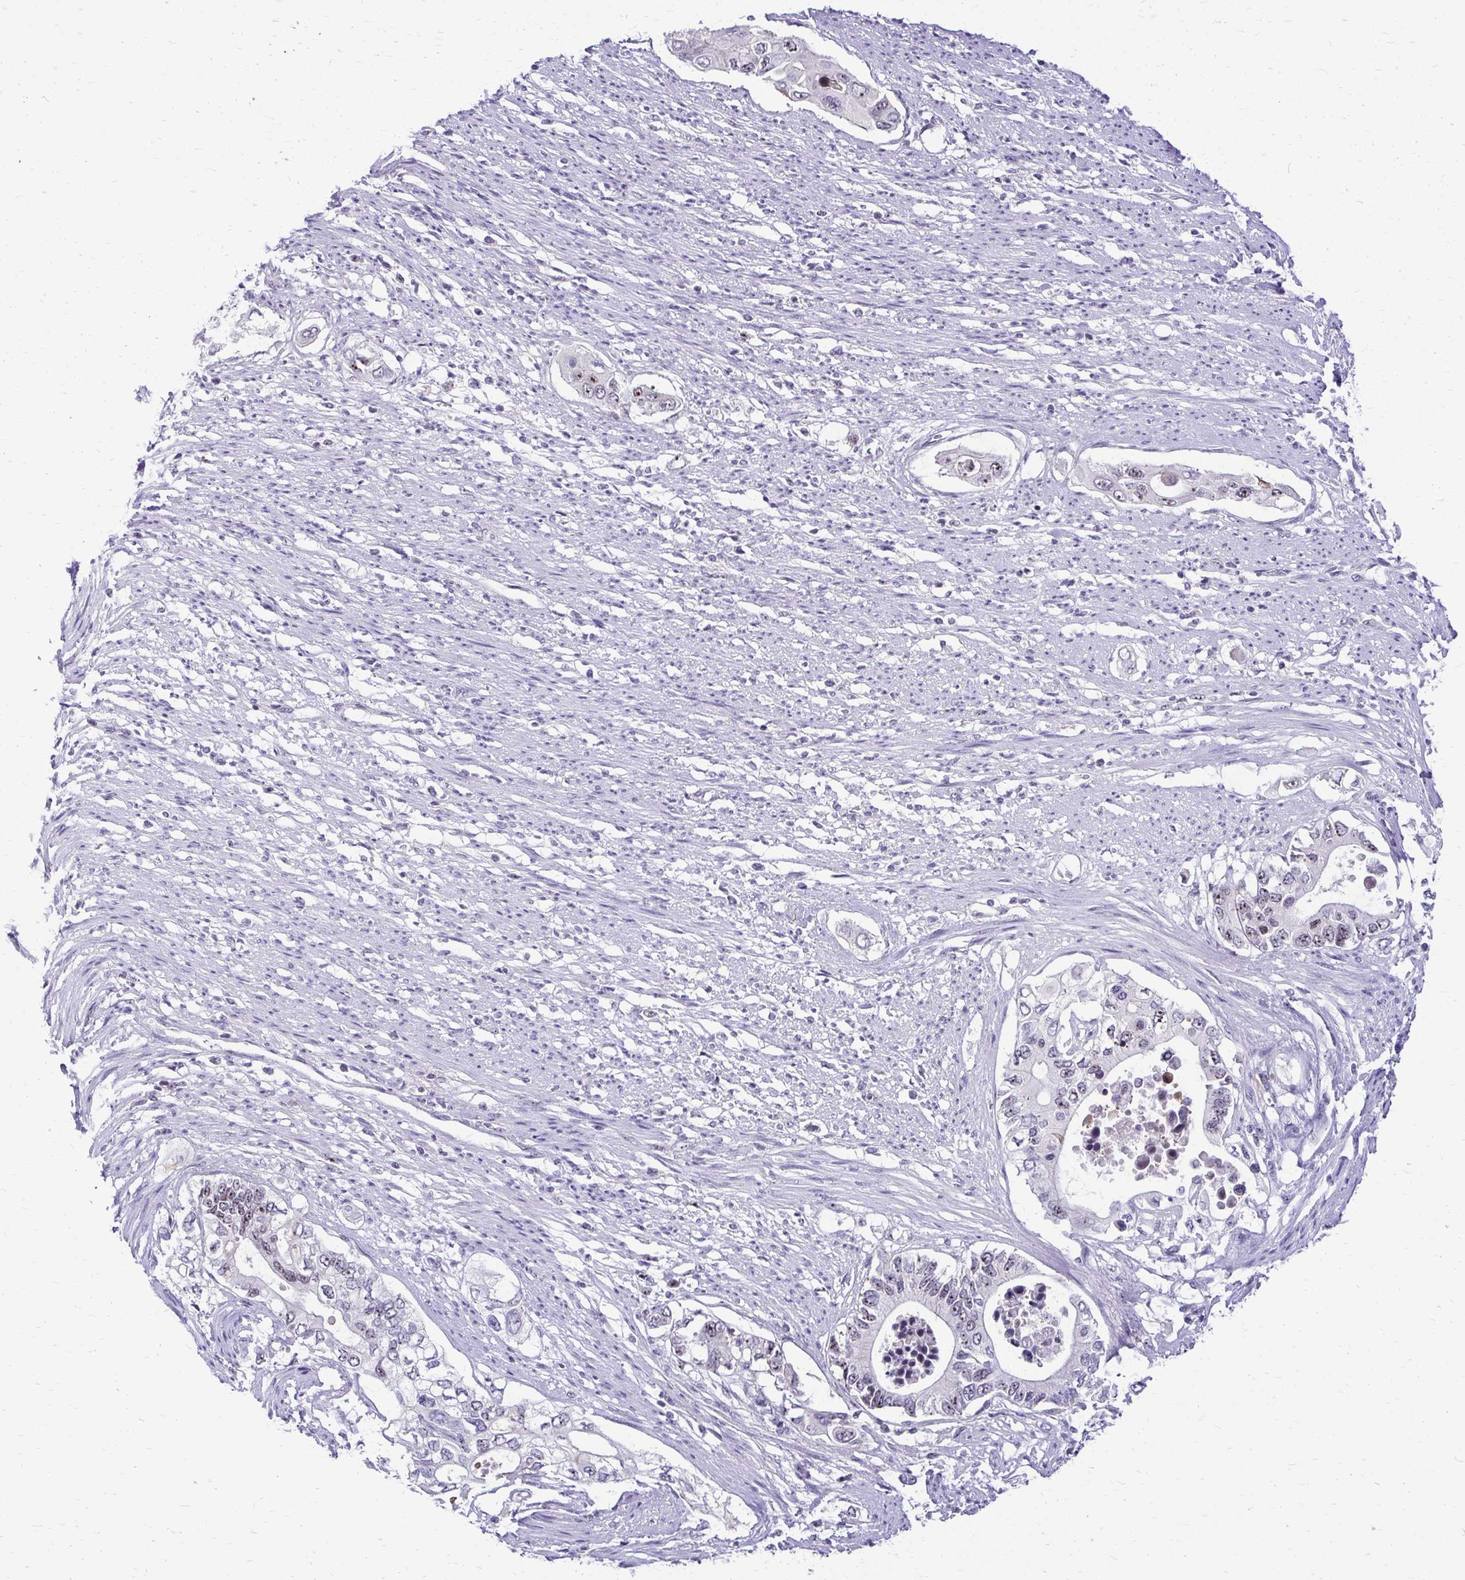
{"staining": {"intensity": "weak", "quantity": "<25%", "location": "nuclear"}, "tissue": "pancreatic cancer", "cell_type": "Tumor cells", "image_type": "cancer", "snomed": [{"axis": "morphology", "description": "Adenocarcinoma, NOS"}, {"axis": "topography", "description": "Pancreas"}], "caption": "This micrograph is of pancreatic adenocarcinoma stained with IHC to label a protein in brown with the nuclei are counter-stained blue. There is no positivity in tumor cells.", "gene": "NIFK", "patient": {"sex": "female", "age": 63}}